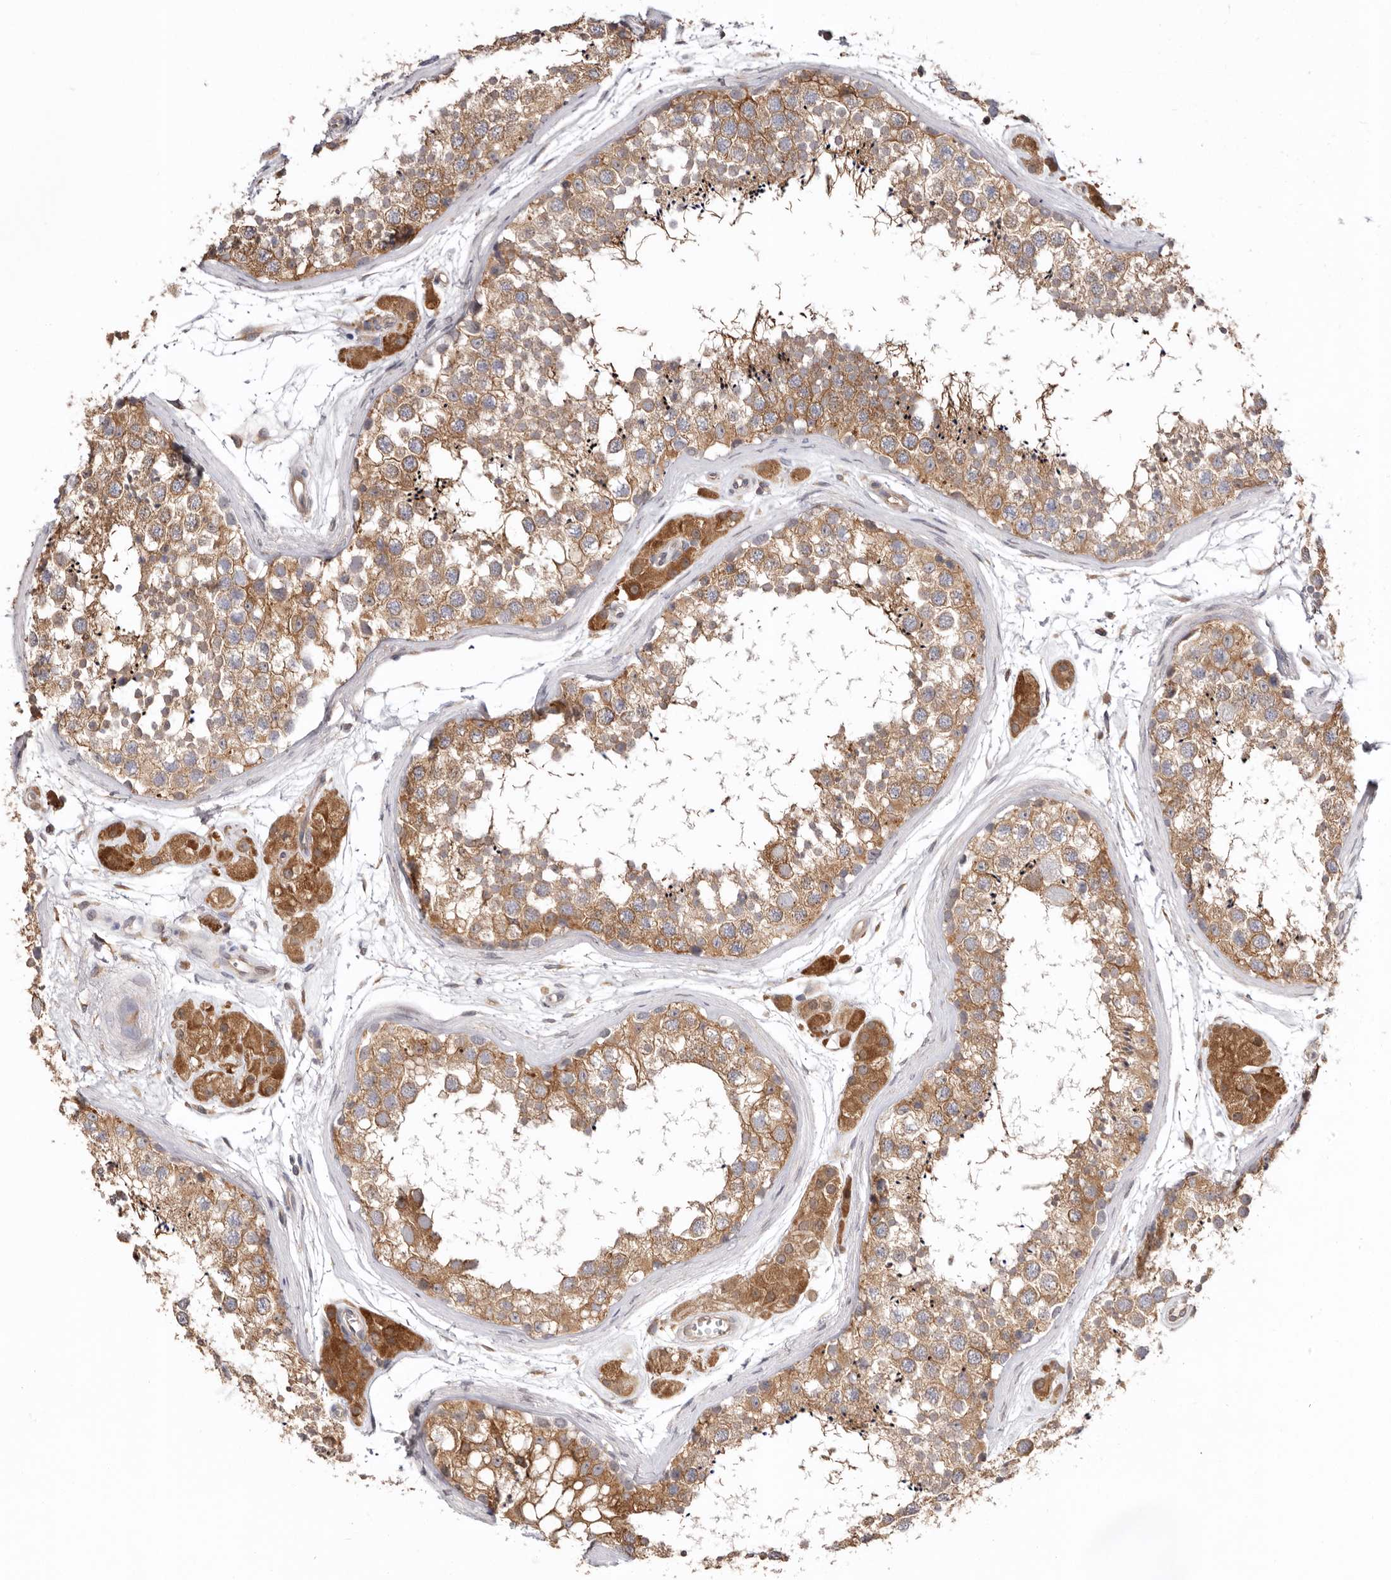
{"staining": {"intensity": "moderate", "quantity": ">75%", "location": "cytoplasmic/membranous"}, "tissue": "testis", "cell_type": "Cells in seminiferous ducts", "image_type": "normal", "snomed": [{"axis": "morphology", "description": "Normal tissue, NOS"}, {"axis": "topography", "description": "Testis"}], "caption": "An image of human testis stained for a protein exhibits moderate cytoplasmic/membranous brown staining in cells in seminiferous ducts.", "gene": "TMUB1", "patient": {"sex": "male", "age": 56}}